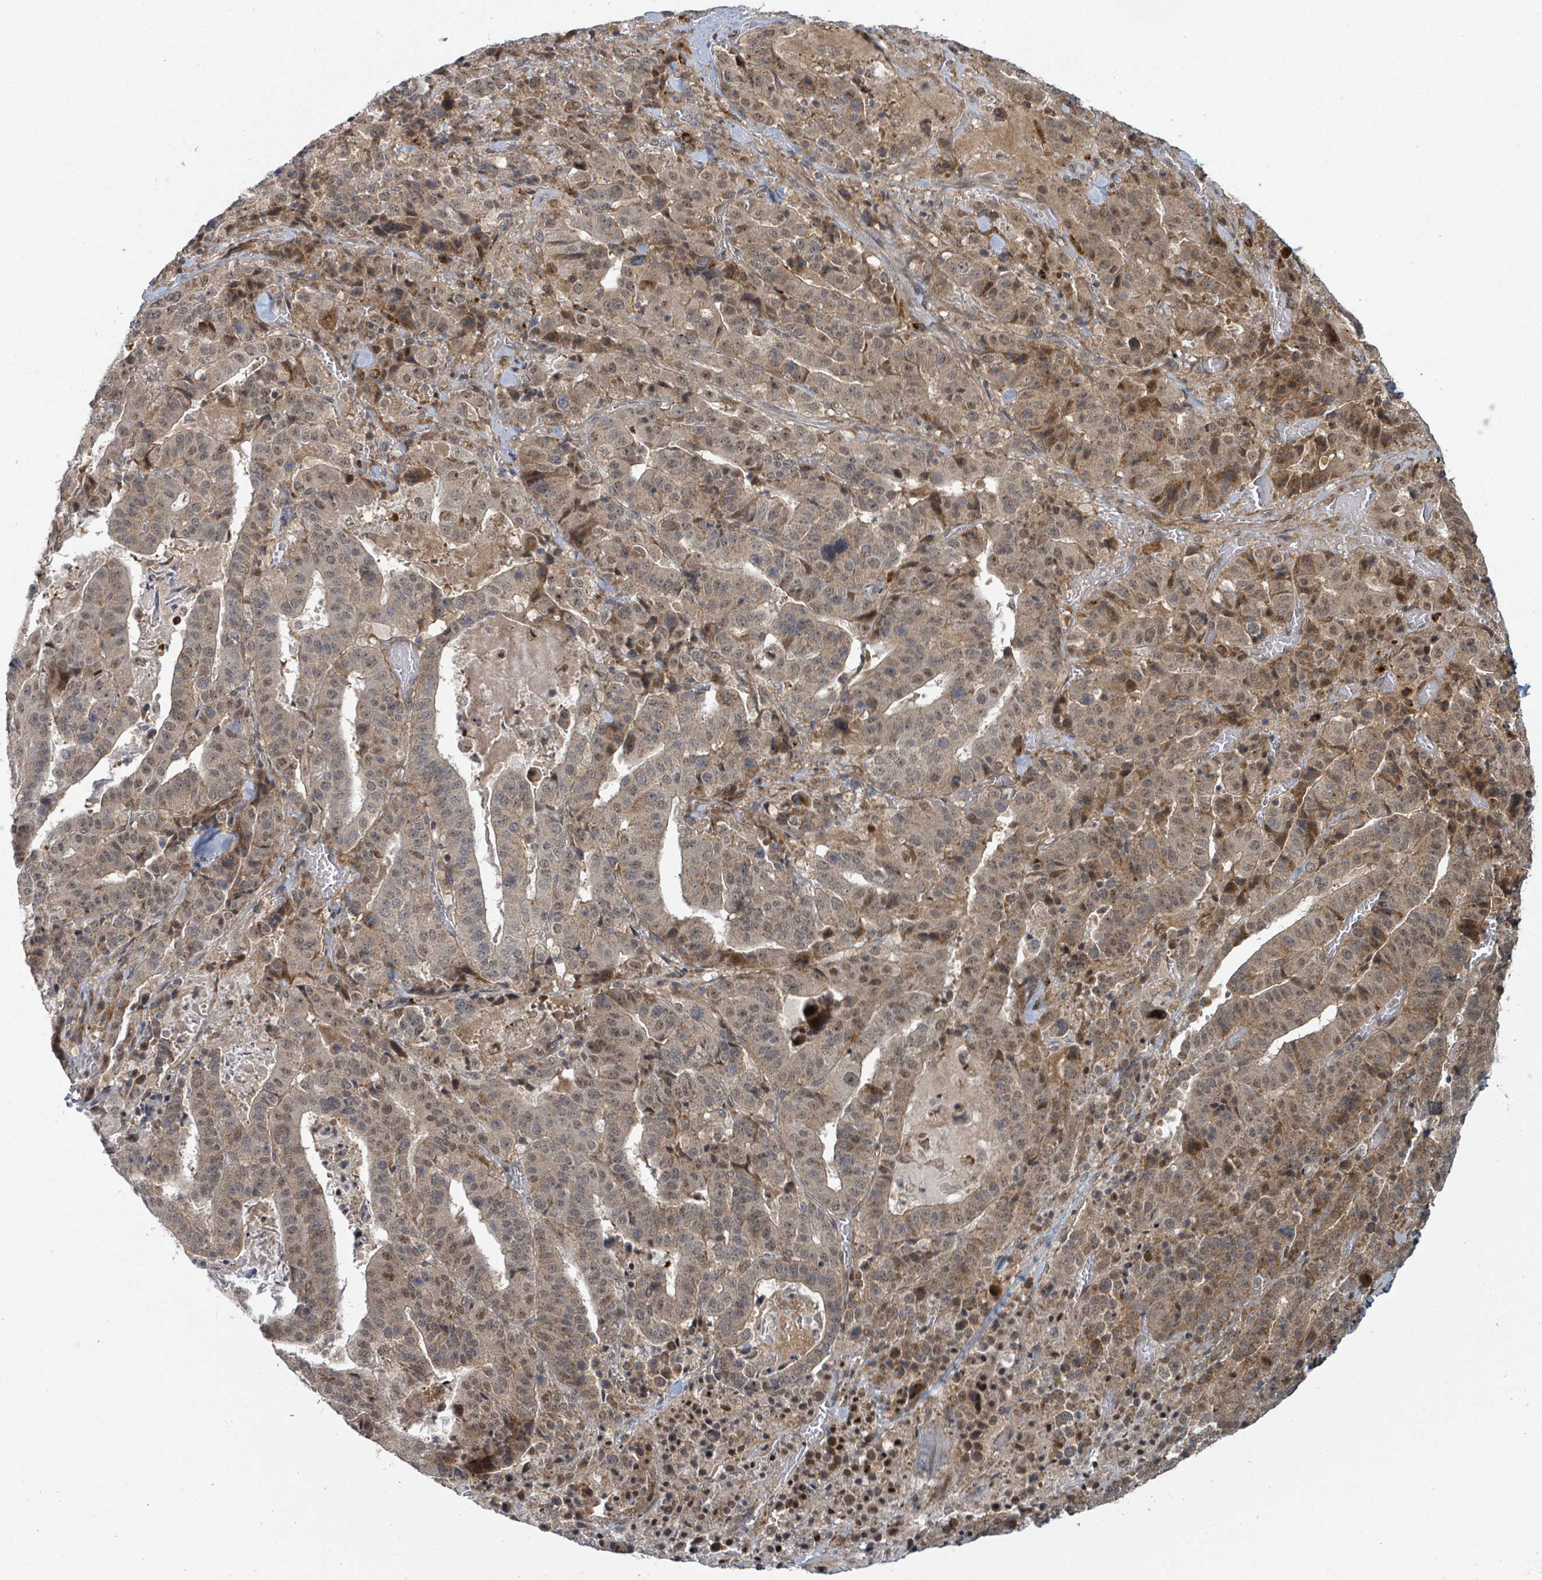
{"staining": {"intensity": "moderate", "quantity": "25%-75%", "location": "cytoplasmic/membranous,nuclear"}, "tissue": "stomach cancer", "cell_type": "Tumor cells", "image_type": "cancer", "snomed": [{"axis": "morphology", "description": "Adenocarcinoma, NOS"}, {"axis": "topography", "description": "Stomach"}], "caption": "Moderate cytoplasmic/membranous and nuclear positivity for a protein is appreciated in about 25%-75% of tumor cells of stomach cancer (adenocarcinoma) using immunohistochemistry (IHC).", "gene": "GTF3C1", "patient": {"sex": "male", "age": 48}}